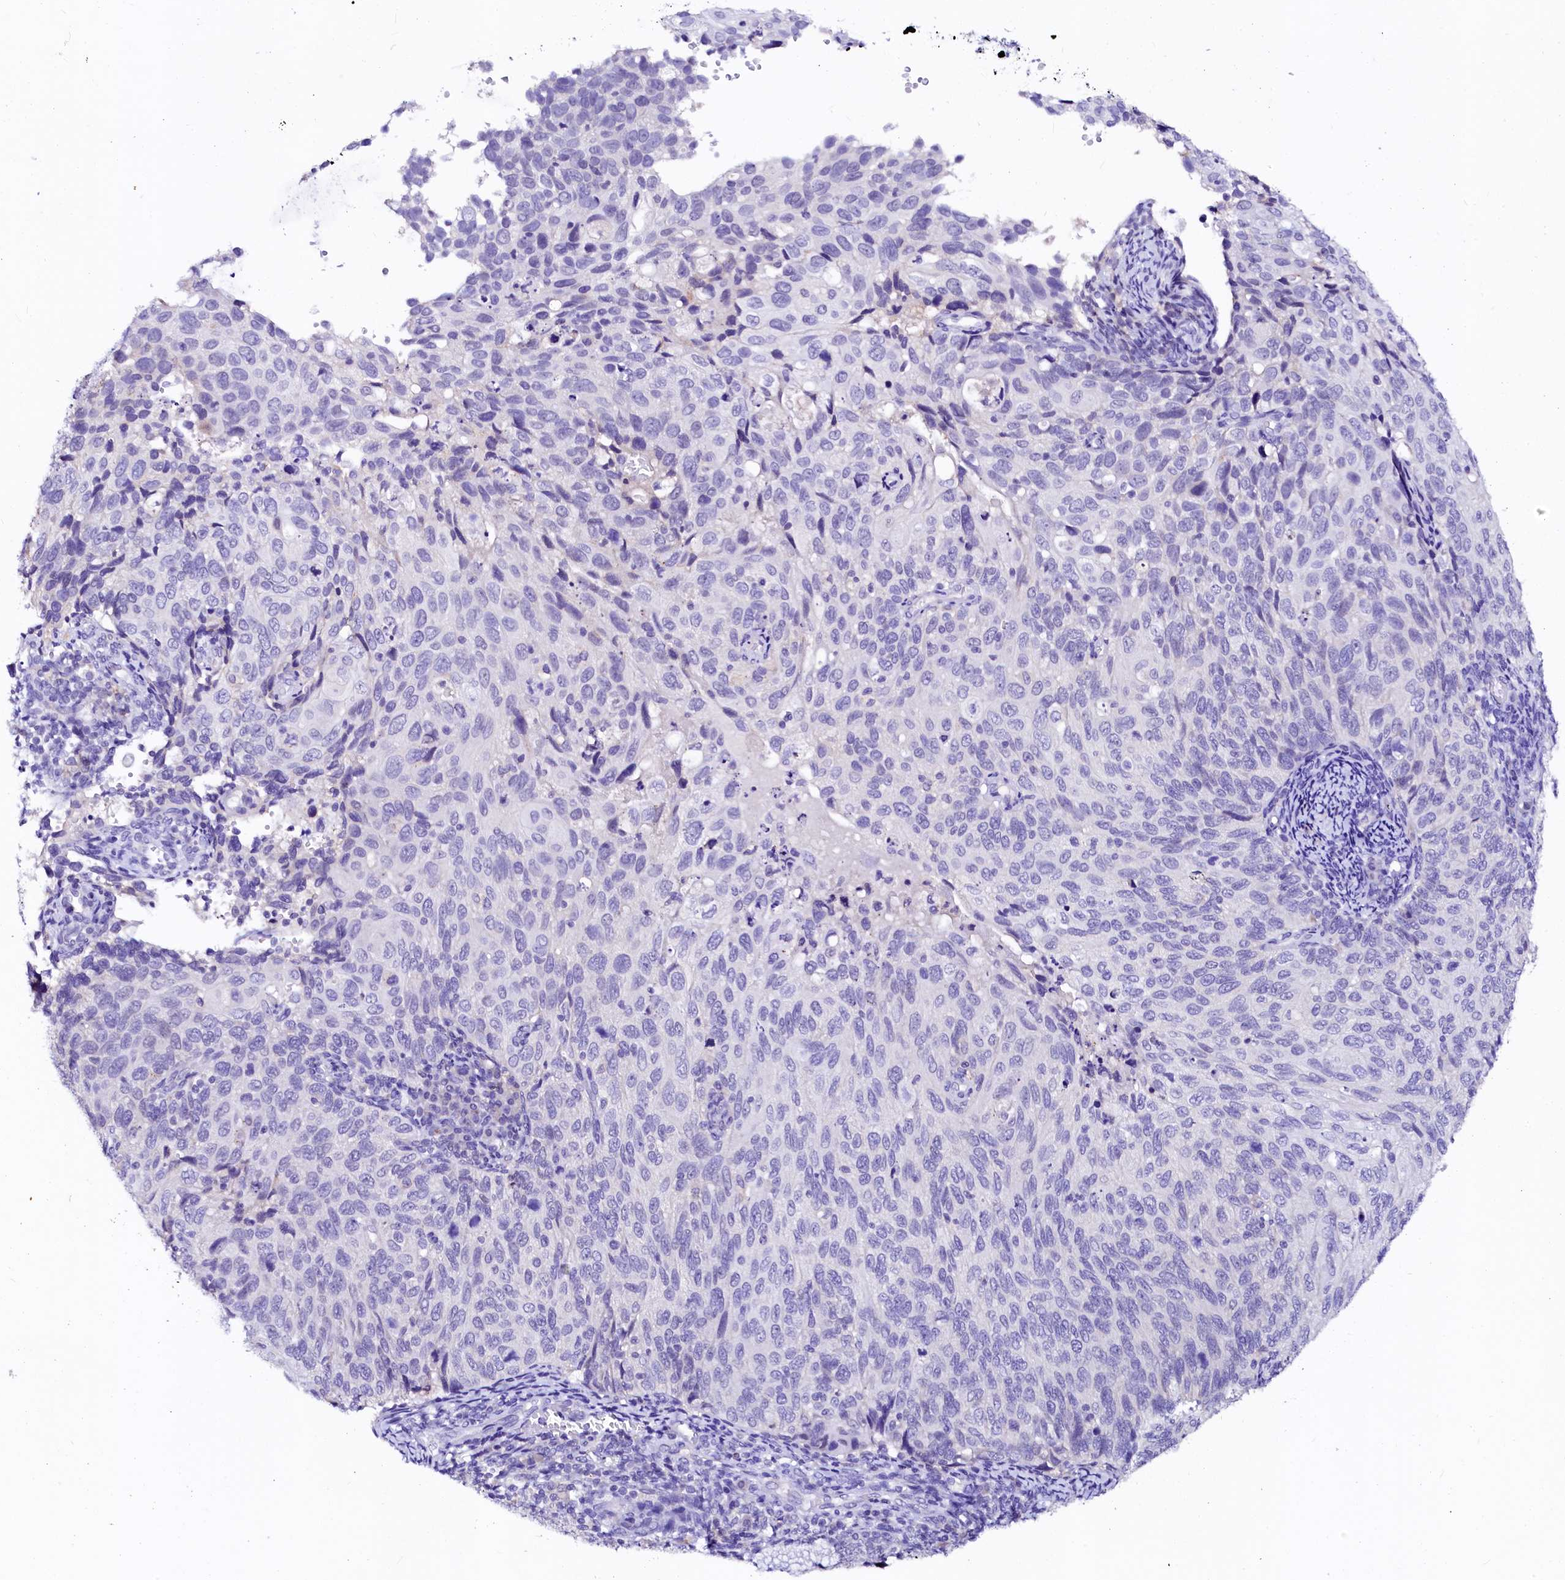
{"staining": {"intensity": "negative", "quantity": "none", "location": "none"}, "tissue": "cervical cancer", "cell_type": "Tumor cells", "image_type": "cancer", "snomed": [{"axis": "morphology", "description": "Squamous cell carcinoma, NOS"}, {"axis": "topography", "description": "Cervix"}], "caption": "Immunohistochemistry of human squamous cell carcinoma (cervical) shows no positivity in tumor cells.", "gene": "NALF1", "patient": {"sex": "female", "age": 70}}